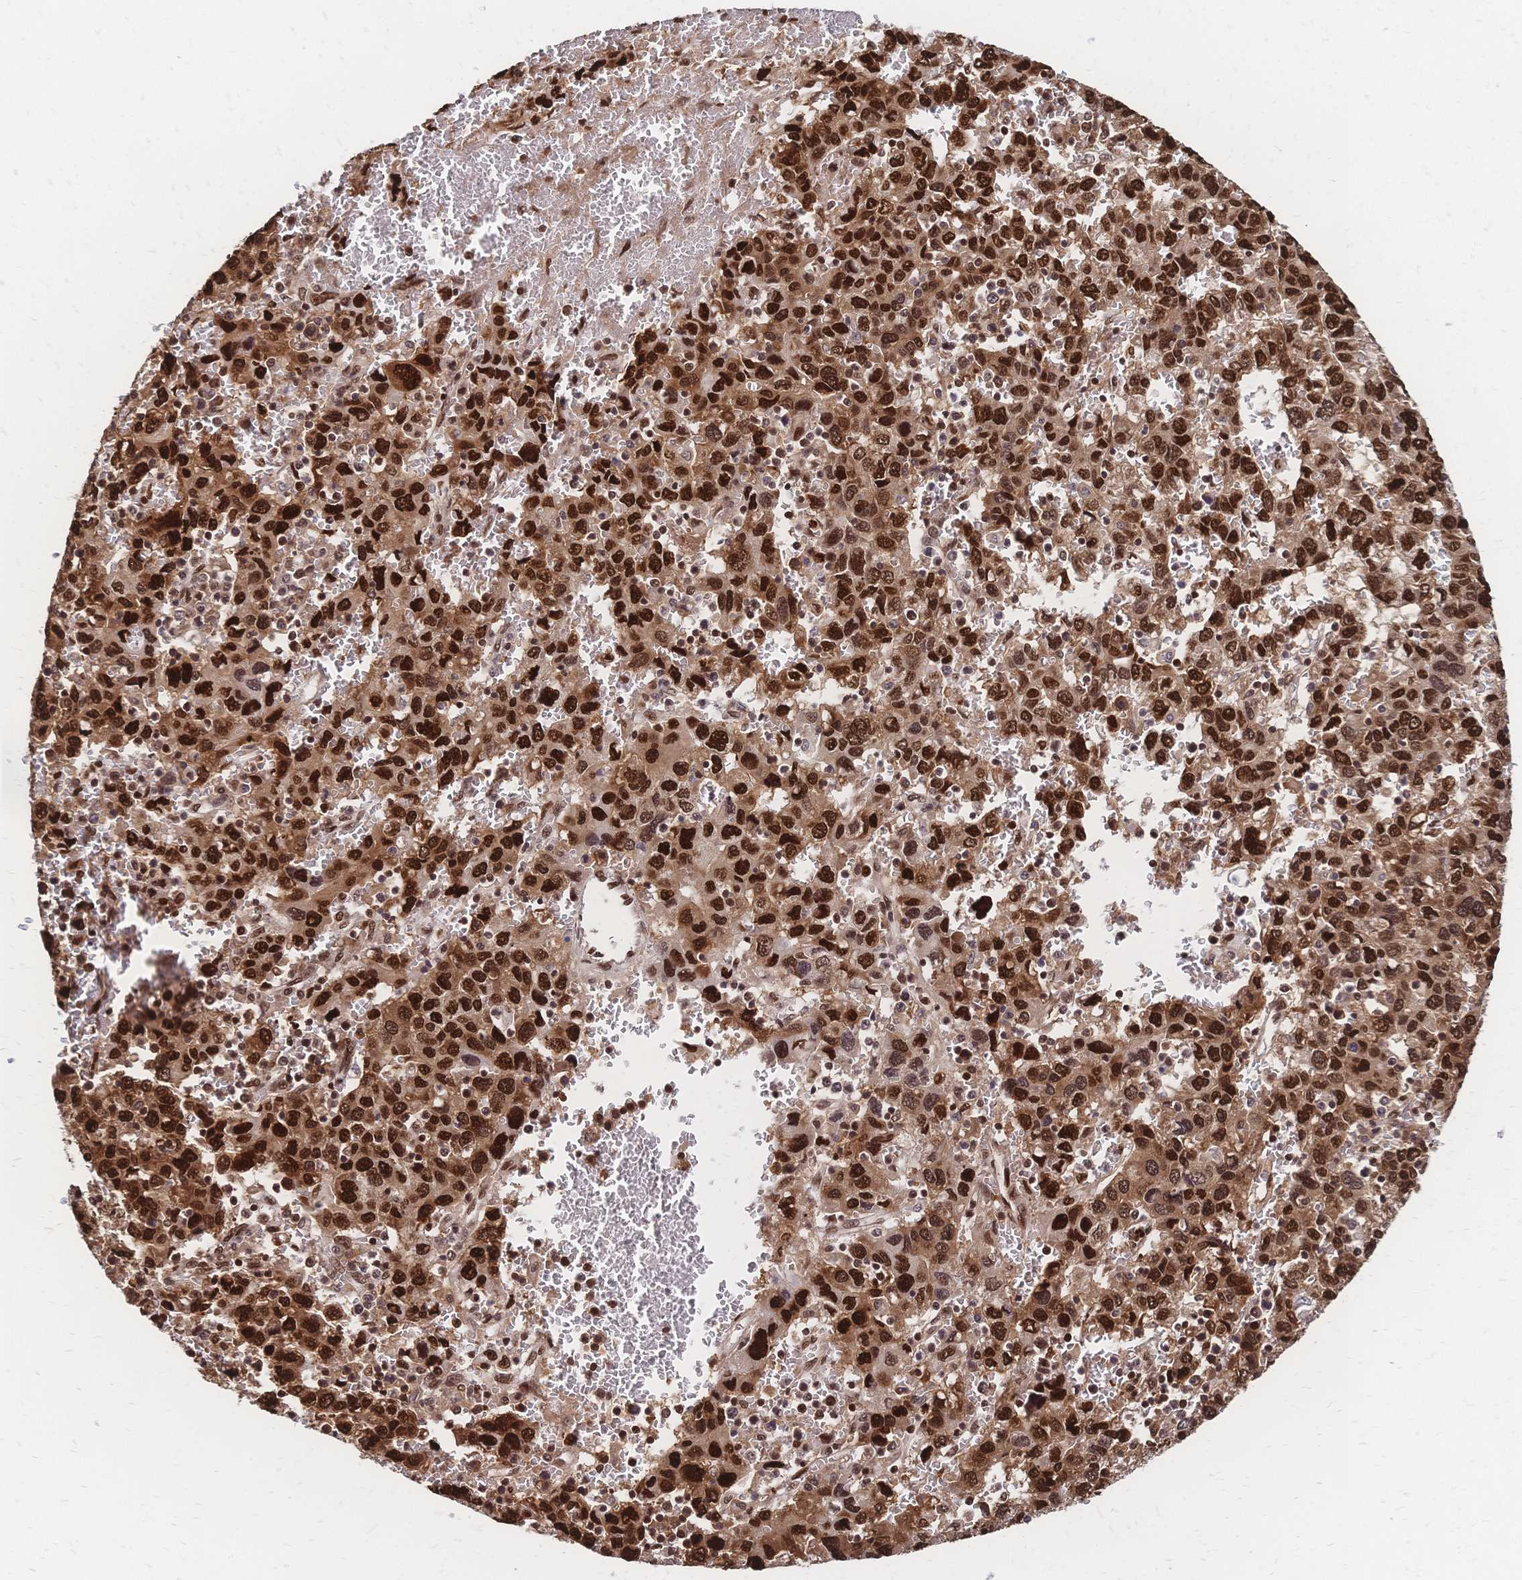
{"staining": {"intensity": "strong", "quantity": ">75%", "location": "nuclear"}, "tissue": "liver cancer", "cell_type": "Tumor cells", "image_type": "cancer", "snomed": [{"axis": "morphology", "description": "Carcinoma, Hepatocellular, NOS"}, {"axis": "topography", "description": "Liver"}], "caption": "About >75% of tumor cells in liver hepatocellular carcinoma show strong nuclear protein positivity as visualized by brown immunohistochemical staining.", "gene": "HDGF", "patient": {"sex": "male", "age": 69}}